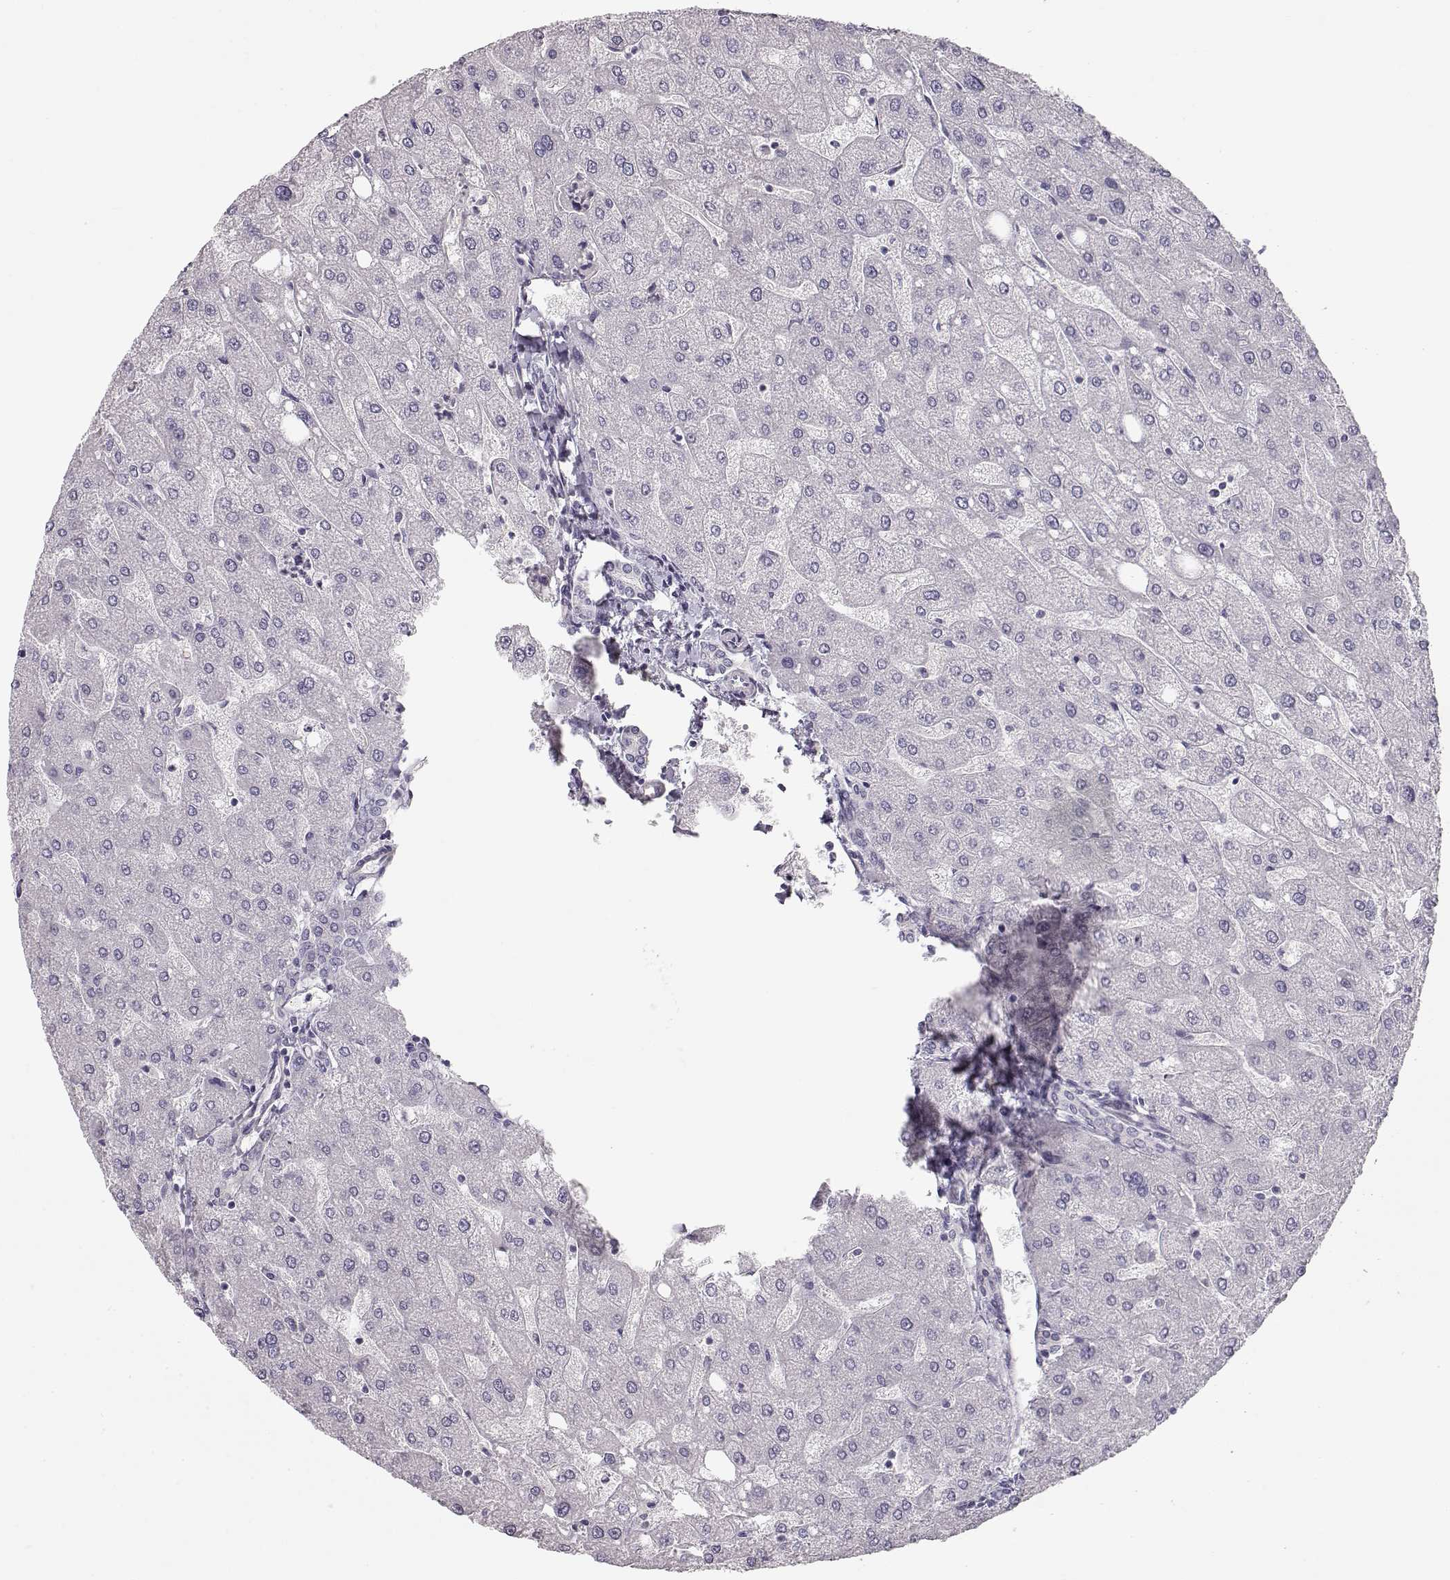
{"staining": {"intensity": "negative", "quantity": "none", "location": "none"}, "tissue": "liver", "cell_type": "Cholangiocytes", "image_type": "normal", "snomed": [{"axis": "morphology", "description": "Normal tissue, NOS"}, {"axis": "topography", "description": "Liver"}], "caption": "Cholangiocytes show no significant protein staining in normal liver. (Brightfield microscopy of DAB IHC at high magnification).", "gene": "FAM205A", "patient": {"sex": "male", "age": 67}}